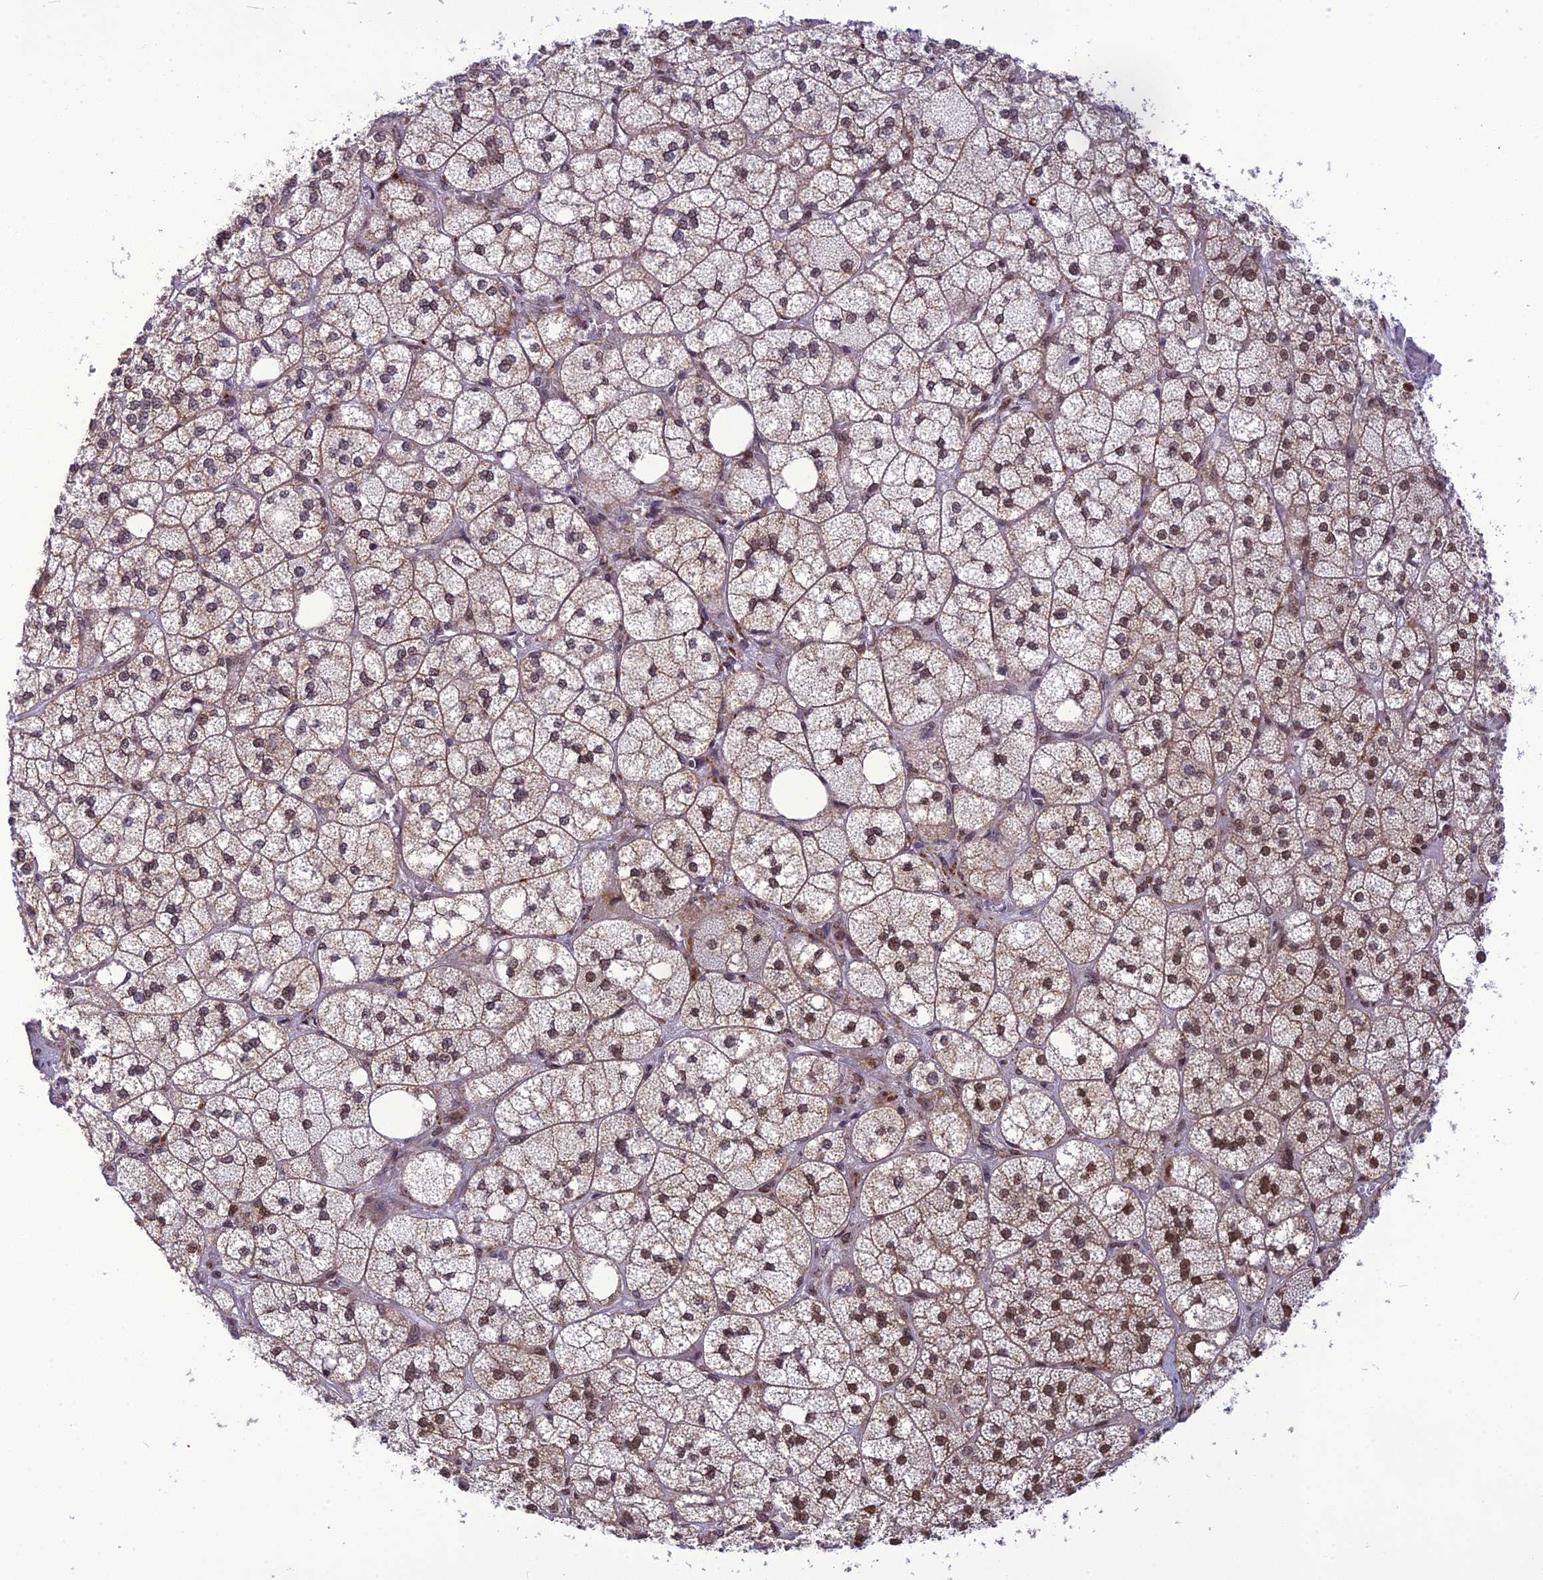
{"staining": {"intensity": "strong", "quantity": "25%-75%", "location": "cytoplasmic/membranous,nuclear"}, "tissue": "adrenal gland", "cell_type": "Glandular cells", "image_type": "normal", "snomed": [{"axis": "morphology", "description": "Normal tissue, NOS"}, {"axis": "topography", "description": "Adrenal gland"}], "caption": "This micrograph demonstrates IHC staining of benign human adrenal gland, with high strong cytoplasmic/membranous,nuclear staining in approximately 25%-75% of glandular cells.", "gene": "RTRAF", "patient": {"sex": "male", "age": 61}}